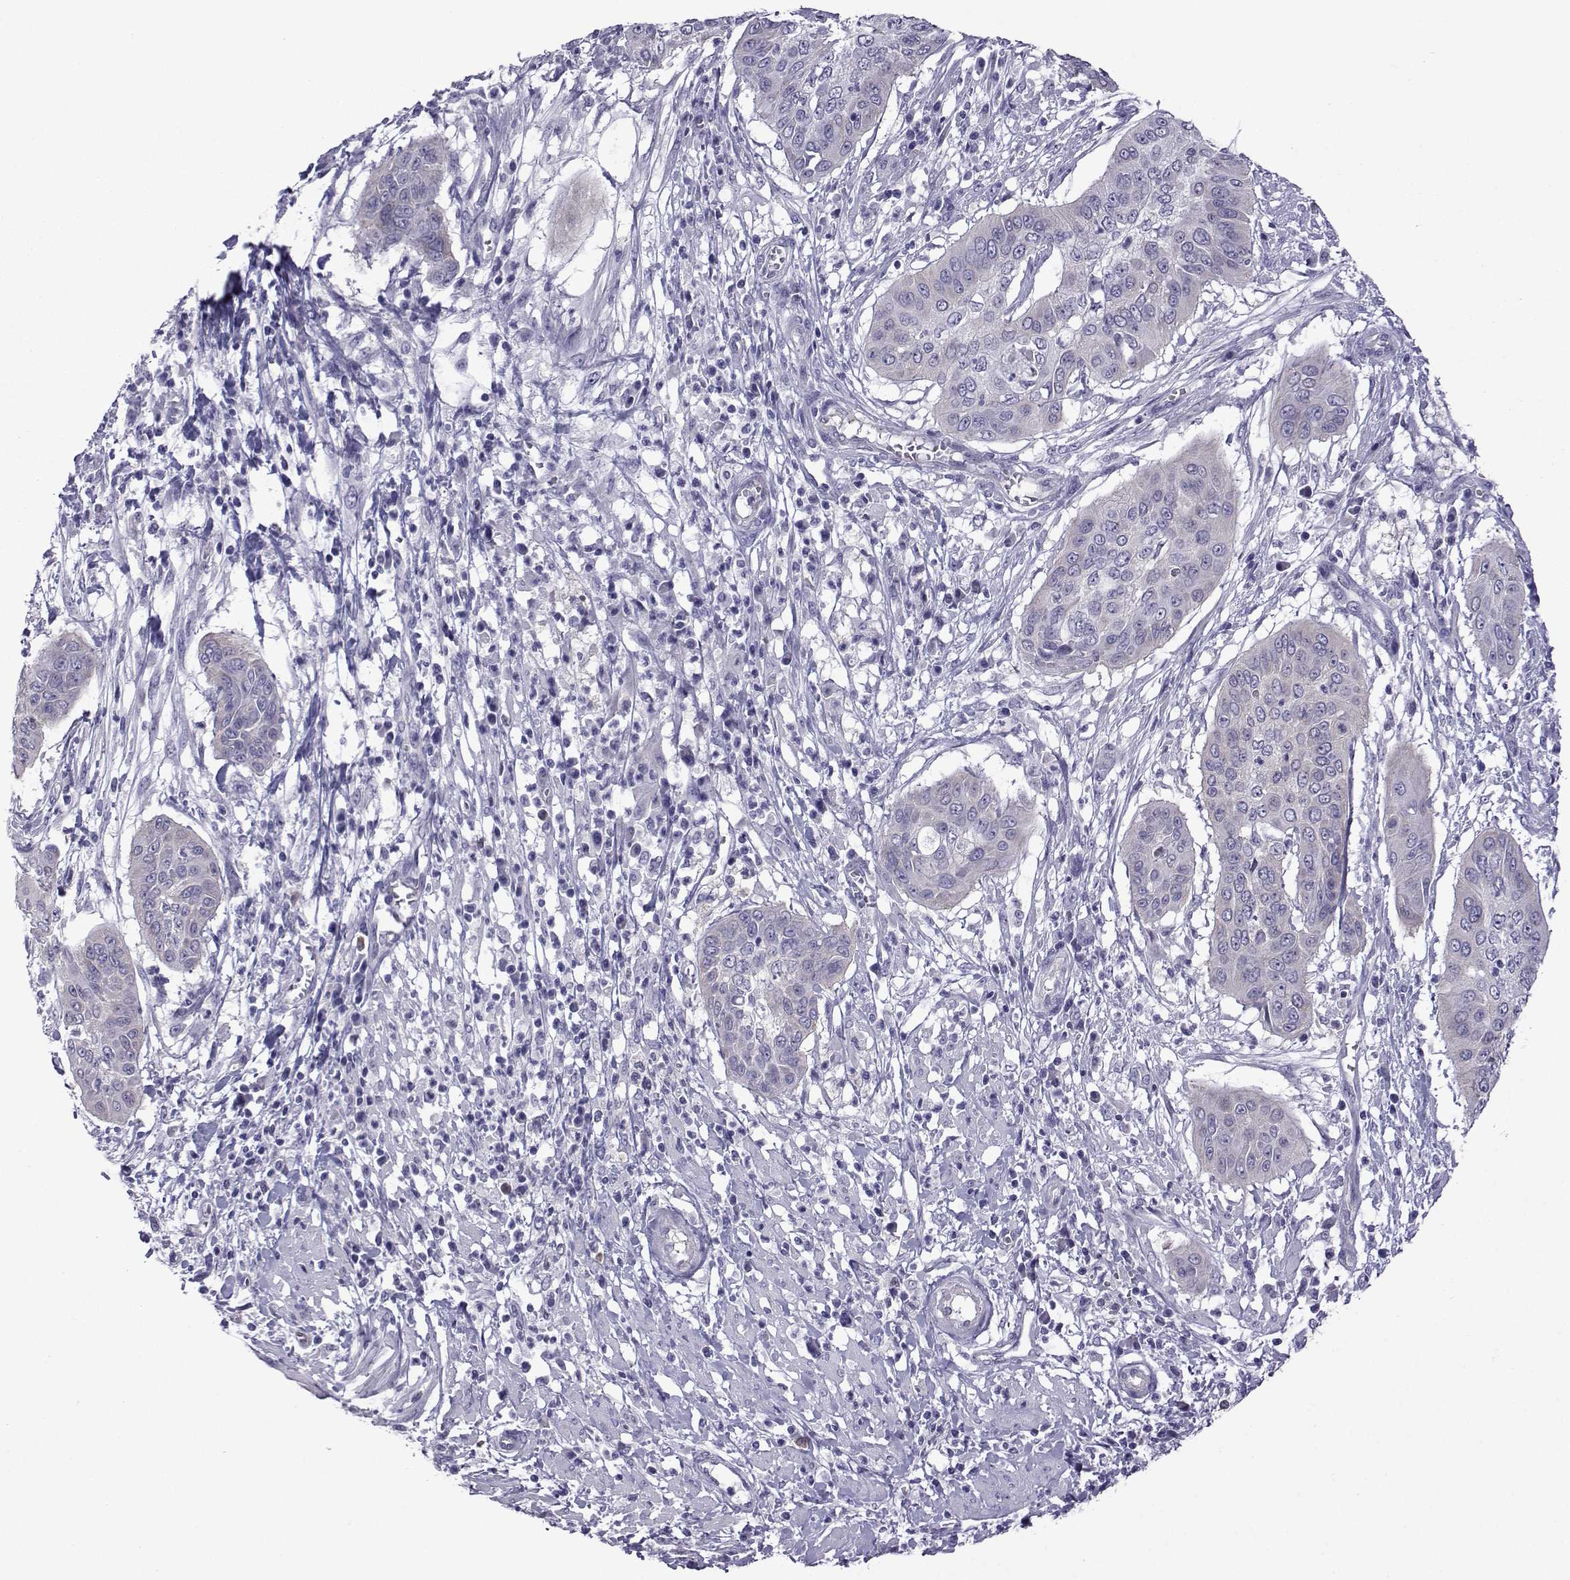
{"staining": {"intensity": "negative", "quantity": "none", "location": "none"}, "tissue": "cervical cancer", "cell_type": "Tumor cells", "image_type": "cancer", "snomed": [{"axis": "morphology", "description": "Squamous cell carcinoma, NOS"}, {"axis": "topography", "description": "Cervix"}], "caption": "IHC of cervical cancer (squamous cell carcinoma) shows no staining in tumor cells.", "gene": "COL22A1", "patient": {"sex": "female", "age": 39}}